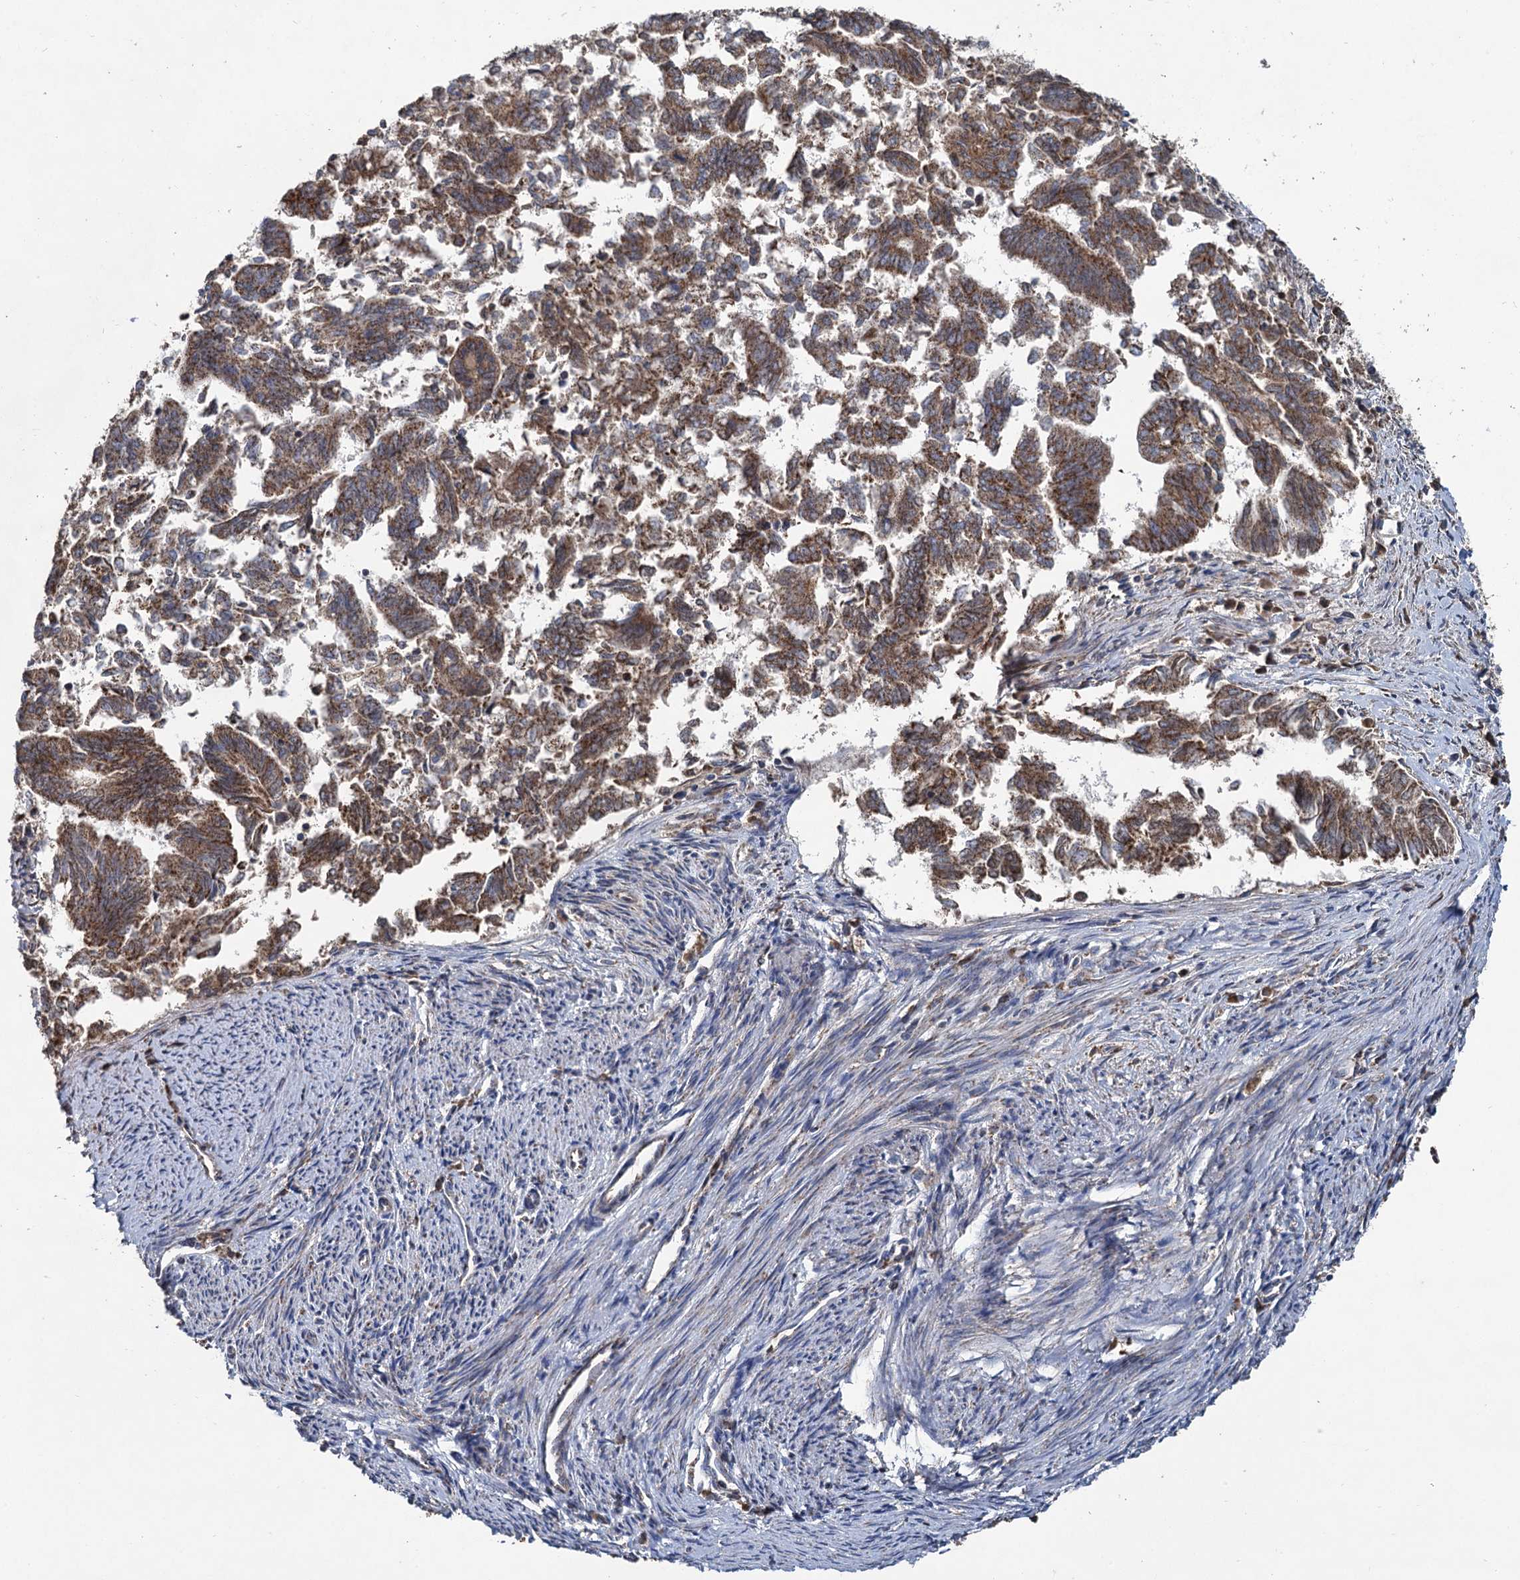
{"staining": {"intensity": "moderate", "quantity": ">75%", "location": "cytoplasmic/membranous"}, "tissue": "endometrial cancer", "cell_type": "Tumor cells", "image_type": "cancer", "snomed": [{"axis": "morphology", "description": "Adenocarcinoma, NOS"}, {"axis": "topography", "description": "Endometrium"}], "caption": "This photomicrograph shows immunohistochemistry (IHC) staining of endometrial adenocarcinoma, with medium moderate cytoplasmic/membranous staining in about >75% of tumor cells.", "gene": "METTL4", "patient": {"sex": "female", "age": 79}}